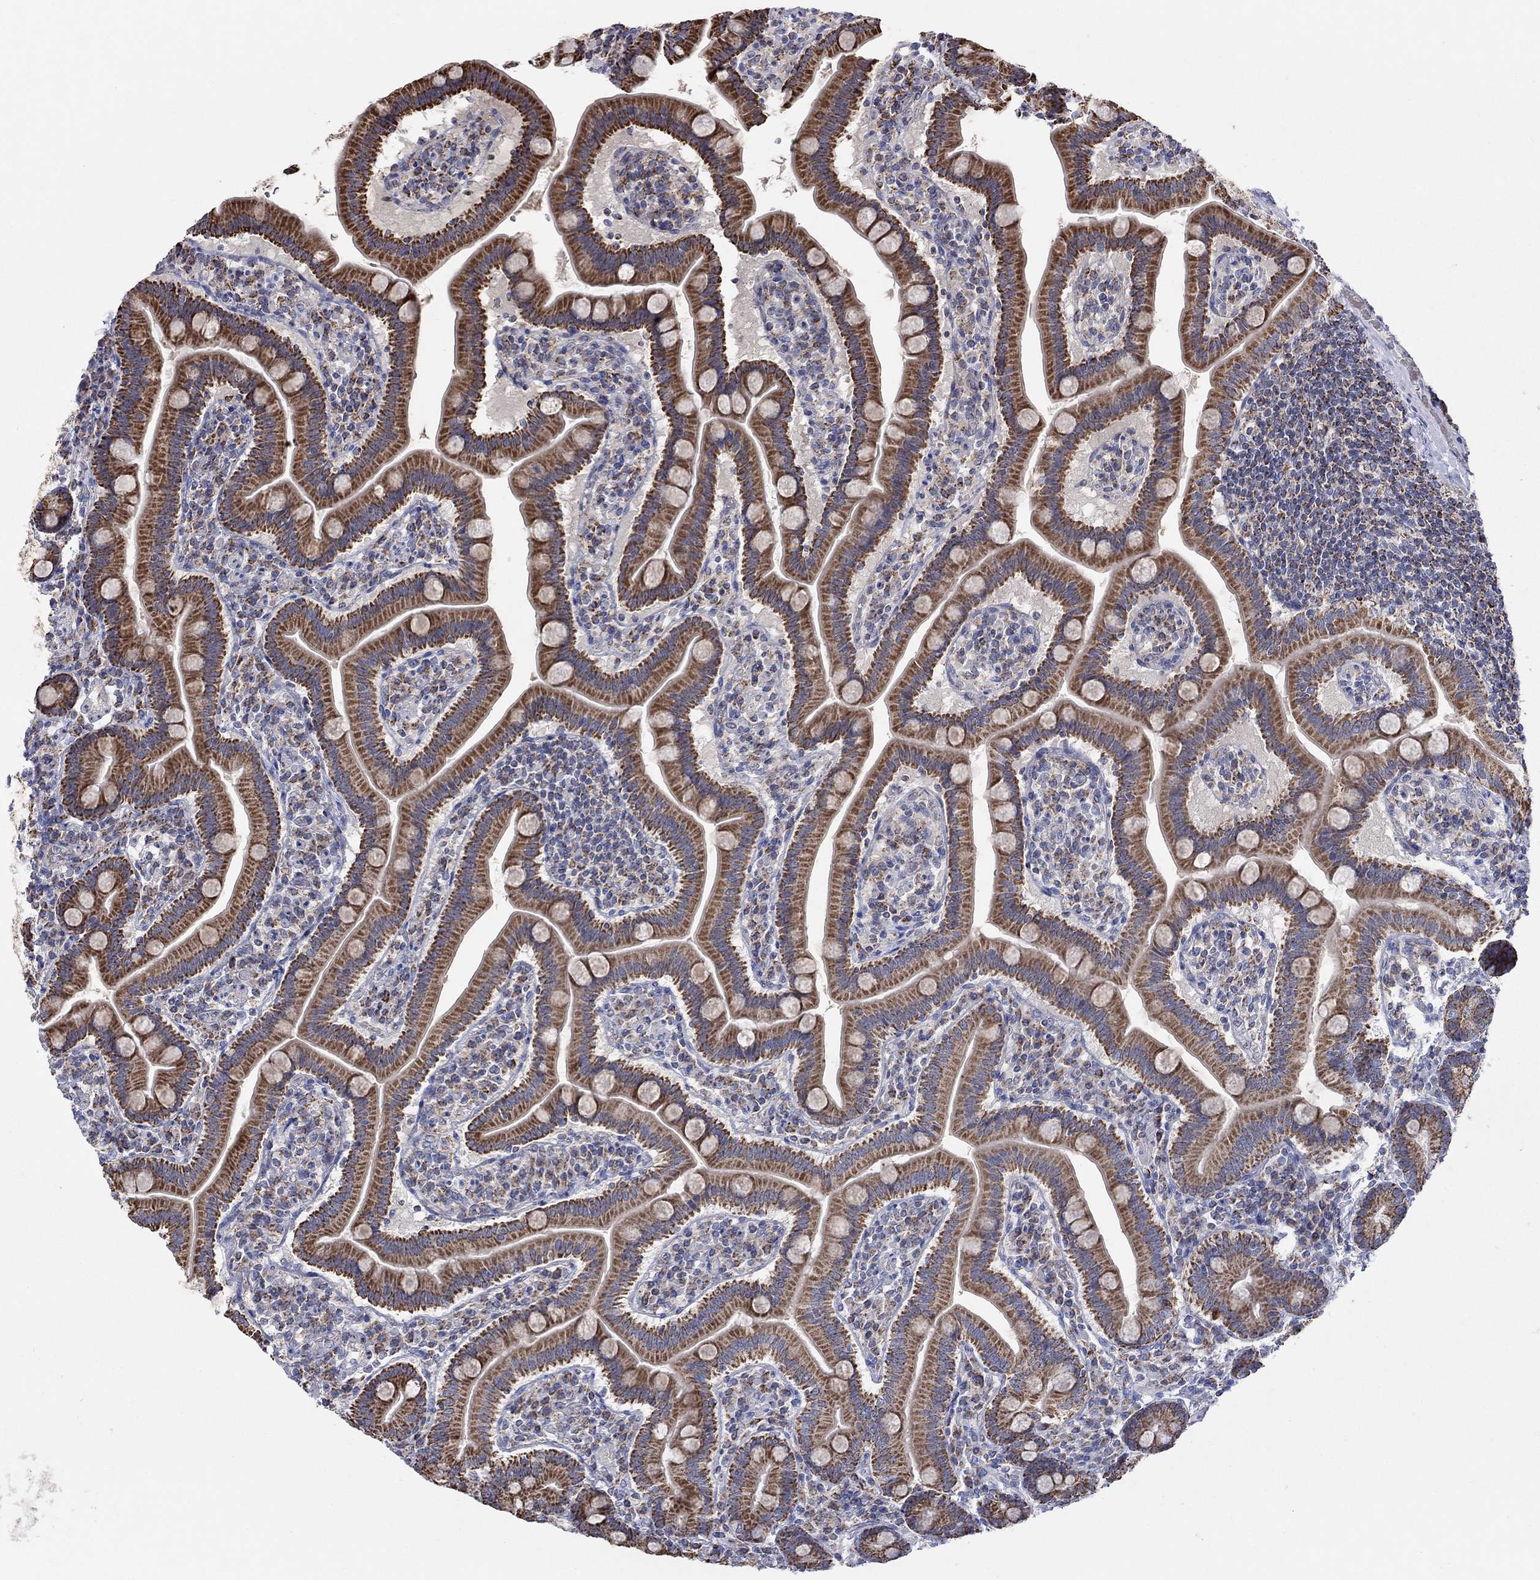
{"staining": {"intensity": "moderate", "quantity": ">75%", "location": "cytoplasmic/membranous"}, "tissue": "small intestine", "cell_type": "Glandular cells", "image_type": "normal", "snomed": [{"axis": "morphology", "description": "Normal tissue, NOS"}, {"axis": "topography", "description": "Small intestine"}], "caption": "A histopathology image of small intestine stained for a protein demonstrates moderate cytoplasmic/membranous brown staining in glandular cells. (DAB (3,3'-diaminobenzidine) = brown stain, brightfield microscopy at high magnification).", "gene": "HPS5", "patient": {"sex": "male", "age": 66}}